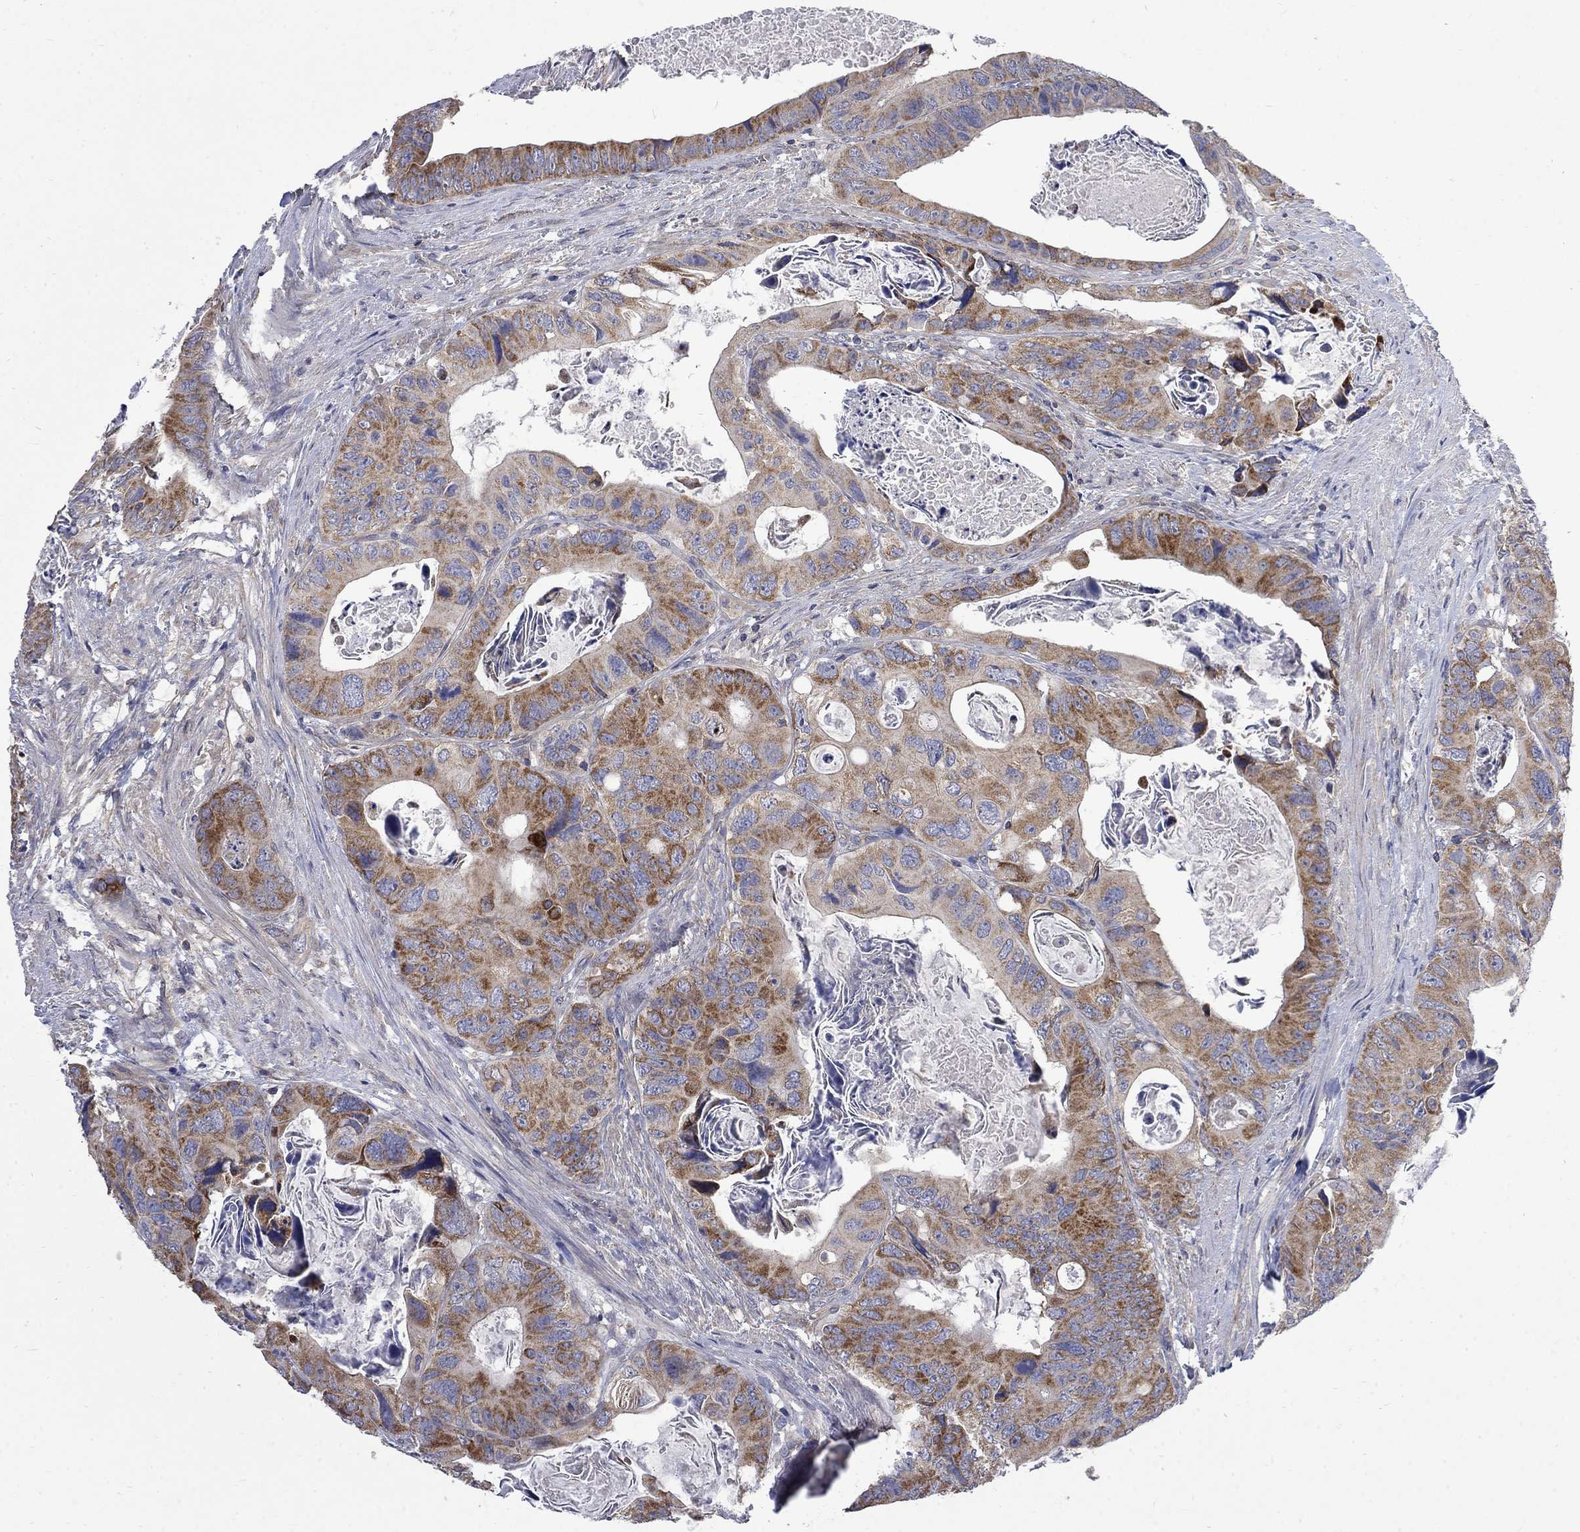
{"staining": {"intensity": "strong", "quantity": "25%-75%", "location": "cytoplasmic/membranous"}, "tissue": "colorectal cancer", "cell_type": "Tumor cells", "image_type": "cancer", "snomed": [{"axis": "morphology", "description": "Adenocarcinoma, NOS"}, {"axis": "topography", "description": "Rectum"}], "caption": "An IHC histopathology image of tumor tissue is shown. Protein staining in brown highlights strong cytoplasmic/membranous positivity in colorectal adenocarcinoma within tumor cells.", "gene": "HSPA12A", "patient": {"sex": "male", "age": 64}}